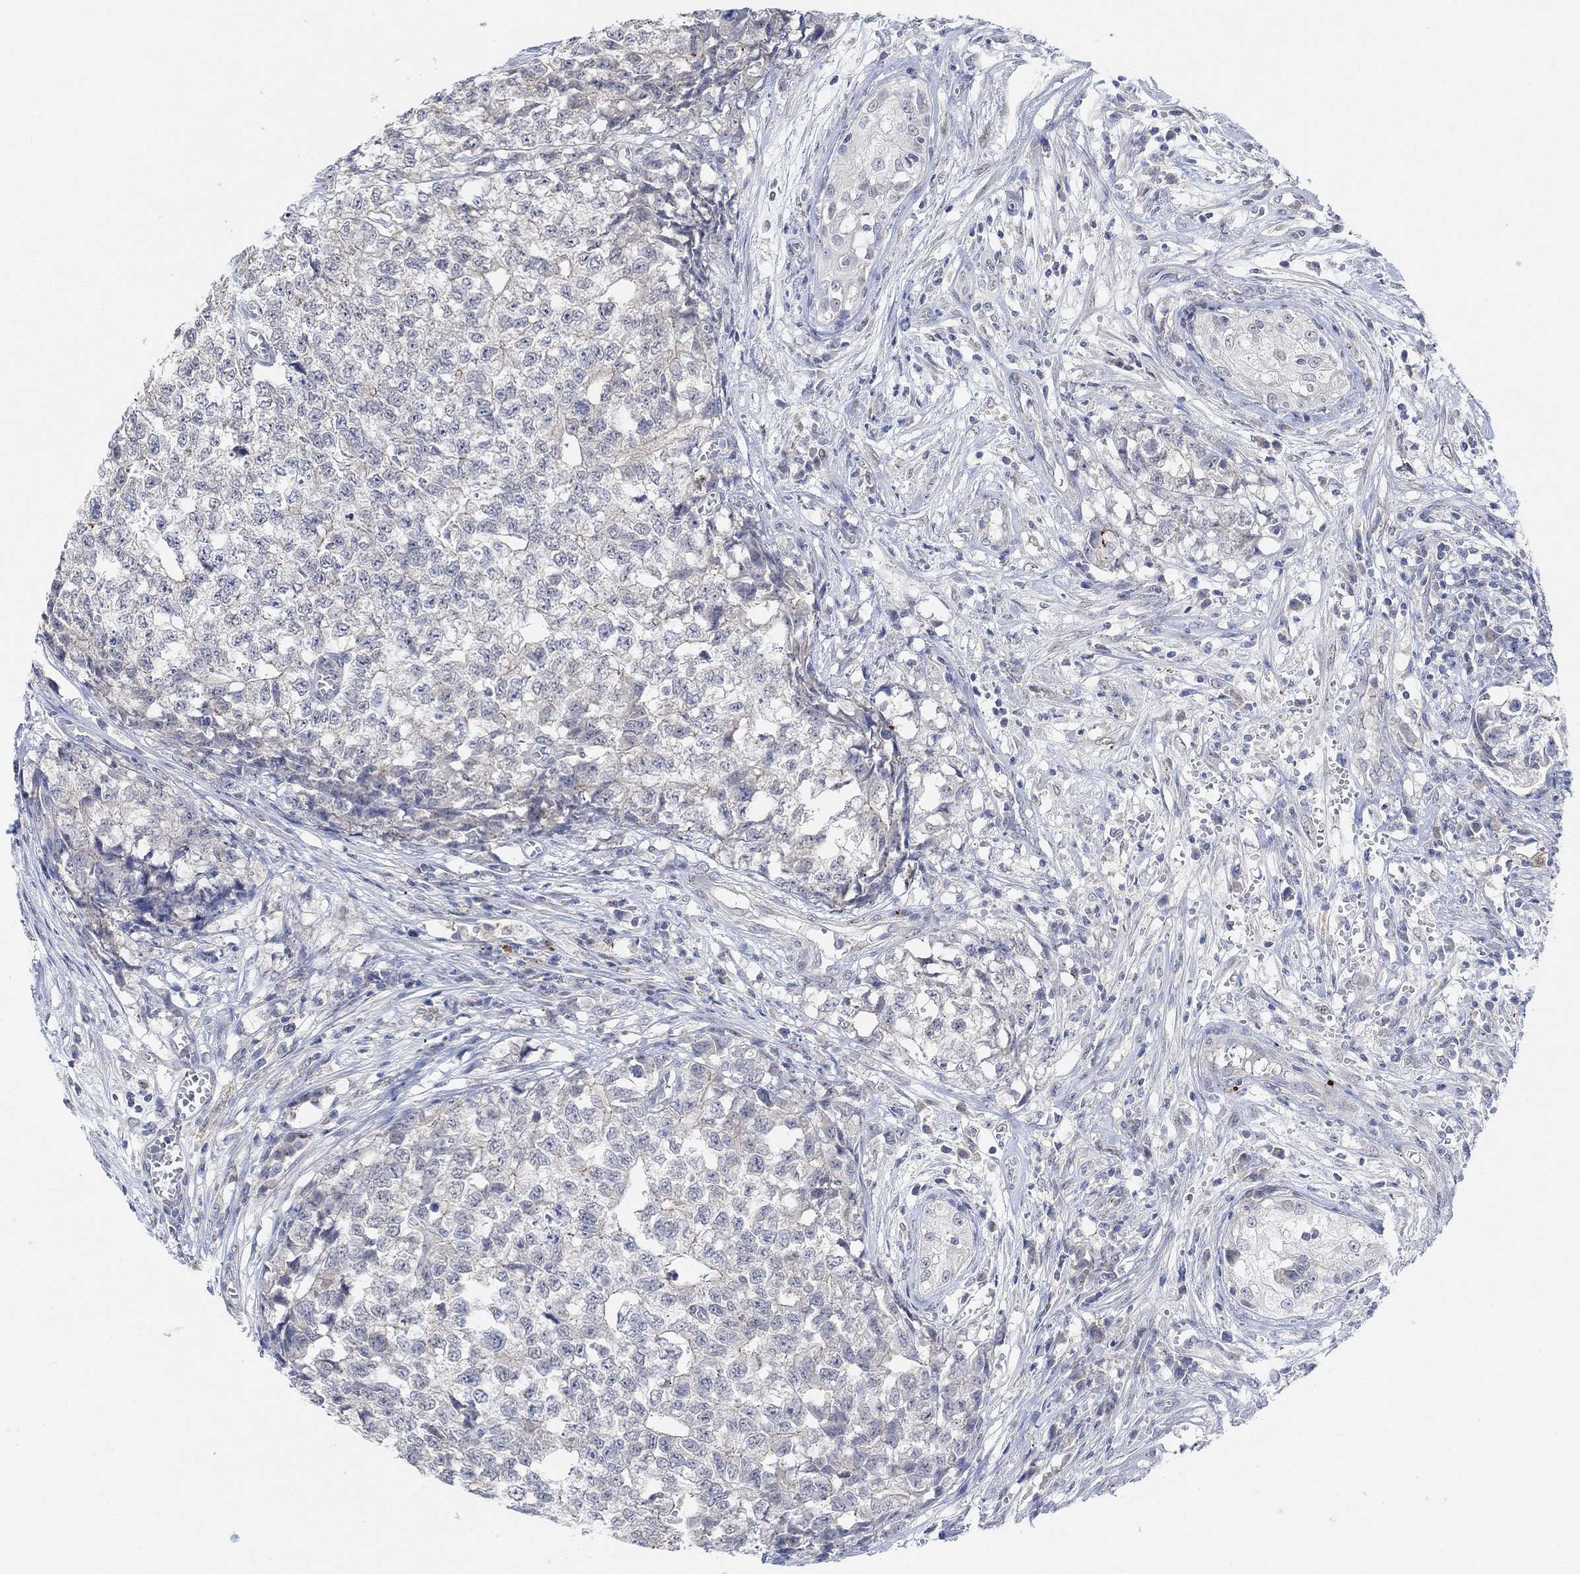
{"staining": {"intensity": "negative", "quantity": "none", "location": "none"}, "tissue": "testis cancer", "cell_type": "Tumor cells", "image_type": "cancer", "snomed": [{"axis": "morphology", "description": "Seminoma, NOS"}, {"axis": "morphology", "description": "Carcinoma, Embryonal, NOS"}, {"axis": "topography", "description": "Testis"}], "caption": "Tumor cells show no significant protein expression in embryonal carcinoma (testis).", "gene": "RIMS1", "patient": {"sex": "male", "age": 22}}